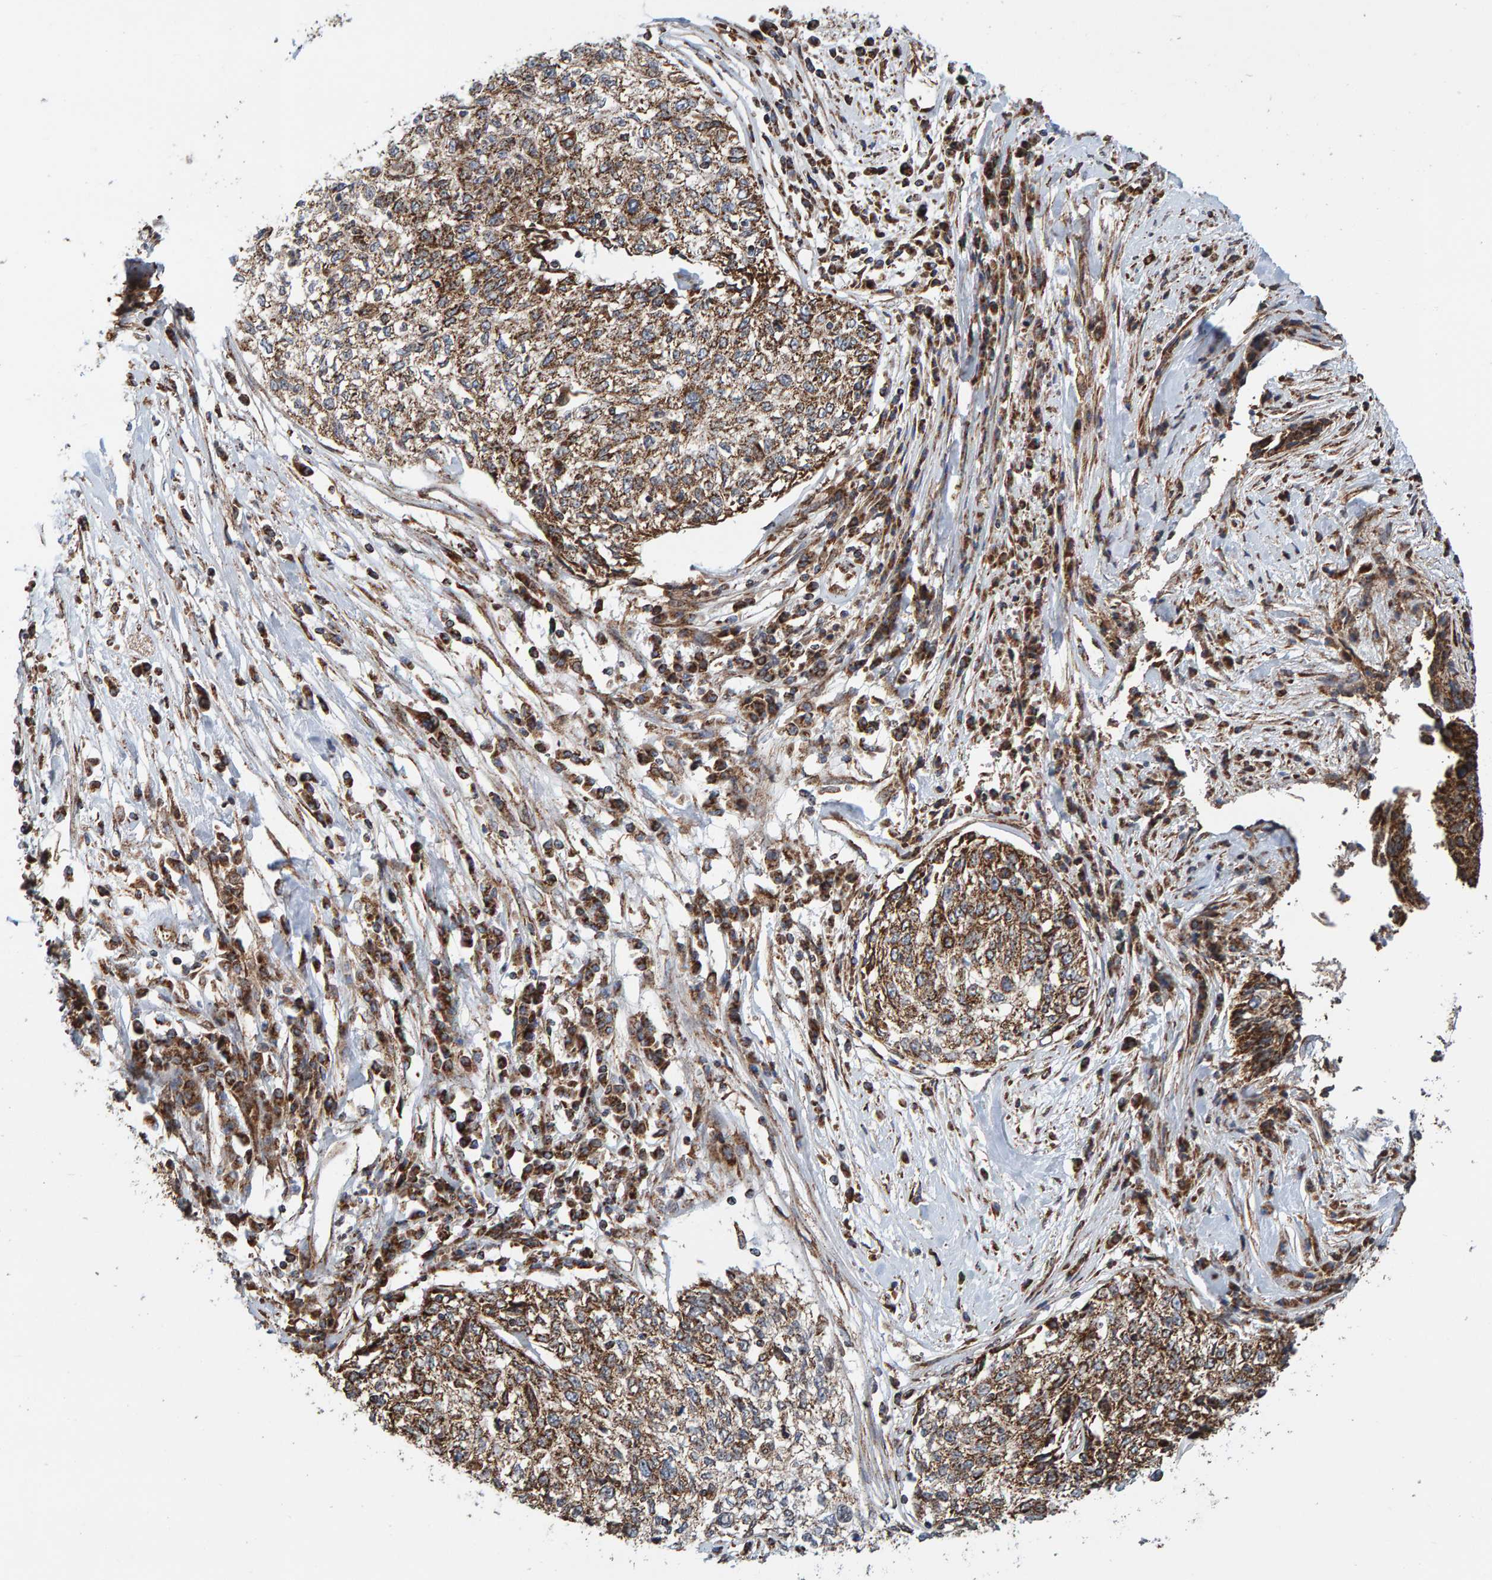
{"staining": {"intensity": "moderate", "quantity": ">75%", "location": "cytoplasmic/membranous"}, "tissue": "cervical cancer", "cell_type": "Tumor cells", "image_type": "cancer", "snomed": [{"axis": "morphology", "description": "Squamous cell carcinoma, NOS"}, {"axis": "topography", "description": "Cervix"}], "caption": "Immunohistochemistry photomicrograph of neoplastic tissue: cervical cancer stained using immunohistochemistry (IHC) shows medium levels of moderate protein expression localized specifically in the cytoplasmic/membranous of tumor cells, appearing as a cytoplasmic/membranous brown color.", "gene": "MRPL45", "patient": {"sex": "female", "age": 57}}